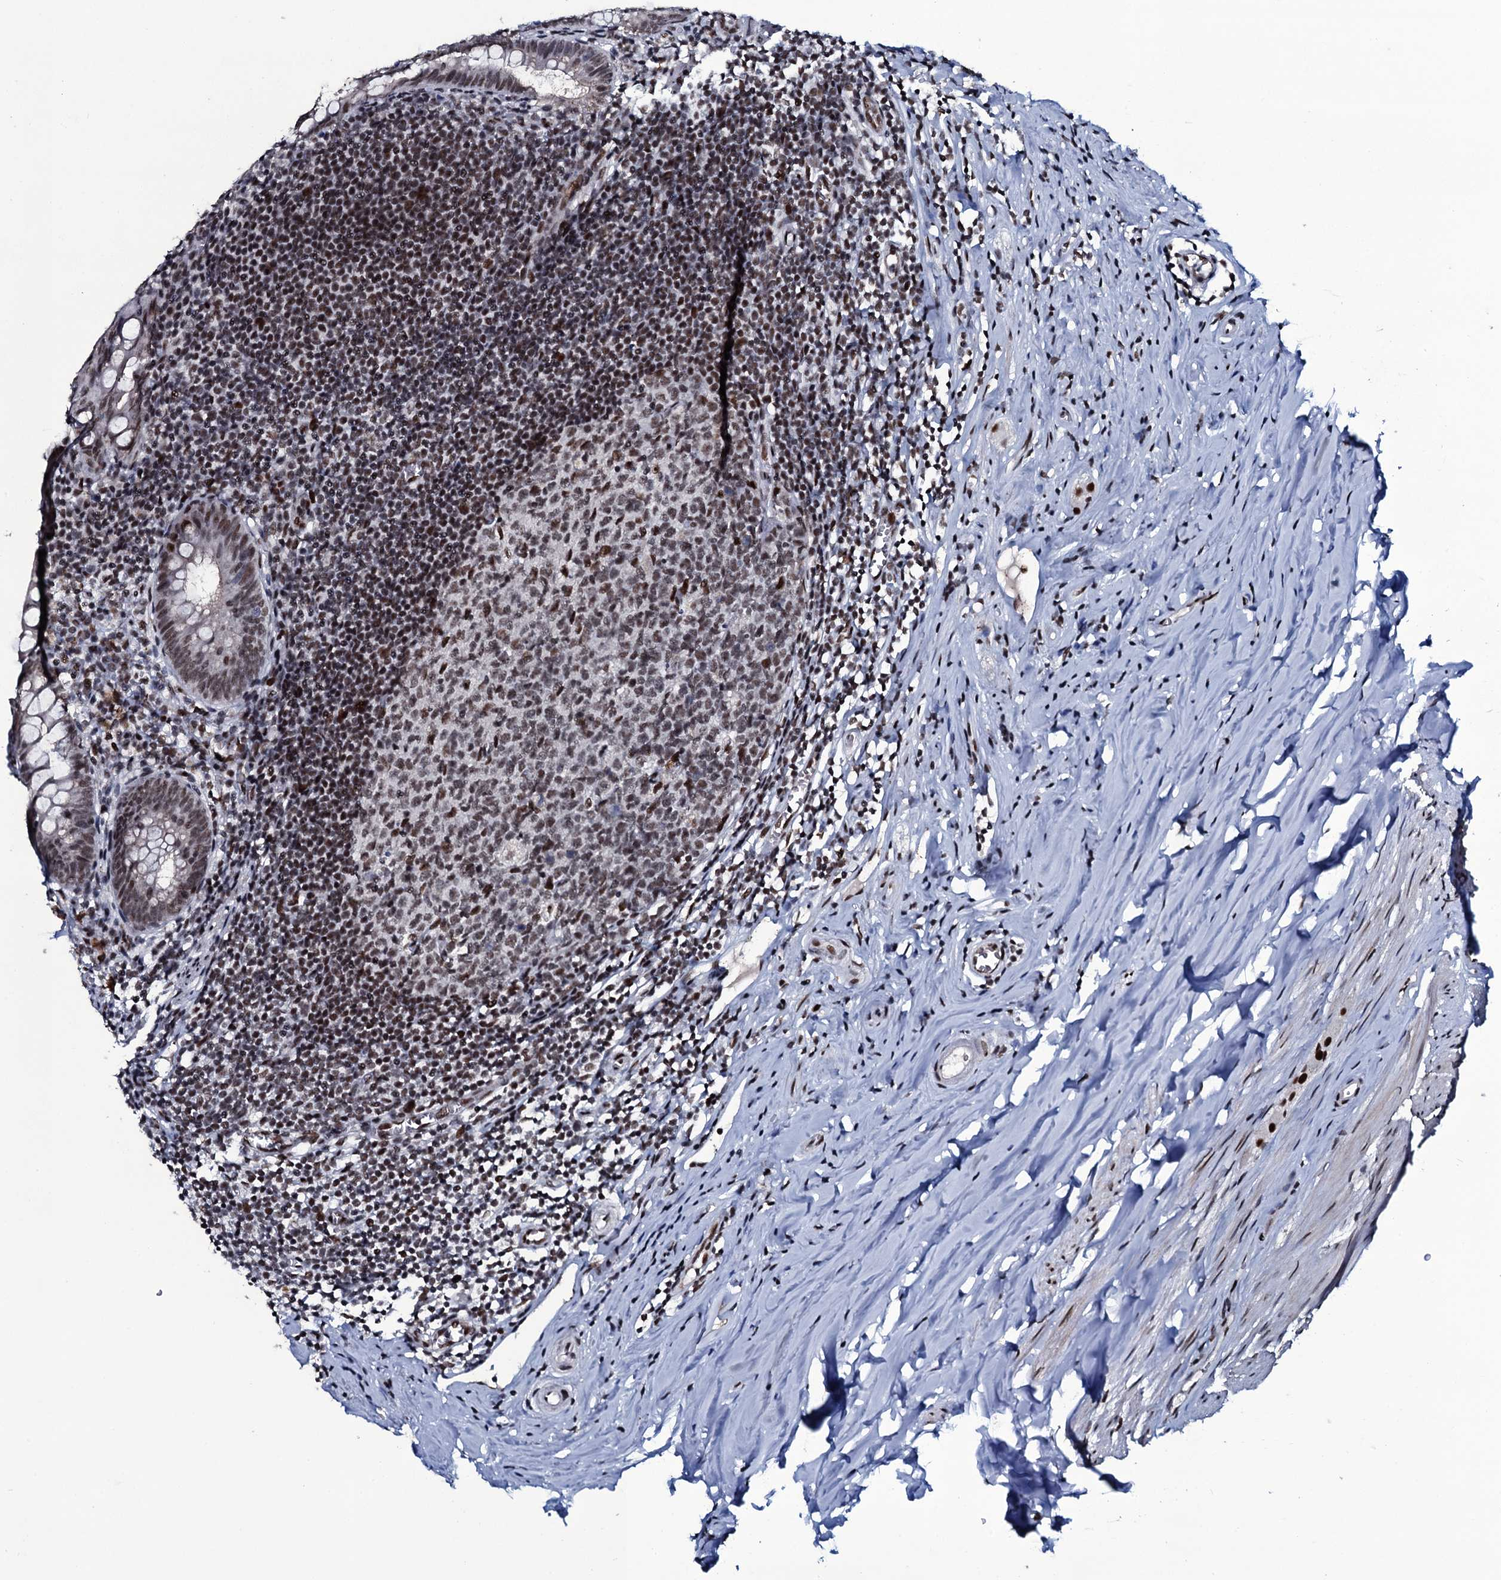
{"staining": {"intensity": "moderate", "quantity": ">75%", "location": "nuclear"}, "tissue": "appendix", "cell_type": "Glandular cells", "image_type": "normal", "snomed": [{"axis": "morphology", "description": "Normal tissue, NOS"}, {"axis": "topography", "description": "Appendix"}], "caption": "Immunohistochemistry photomicrograph of unremarkable human appendix stained for a protein (brown), which displays medium levels of moderate nuclear positivity in approximately >75% of glandular cells.", "gene": "ZMIZ2", "patient": {"sex": "female", "age": 51}}